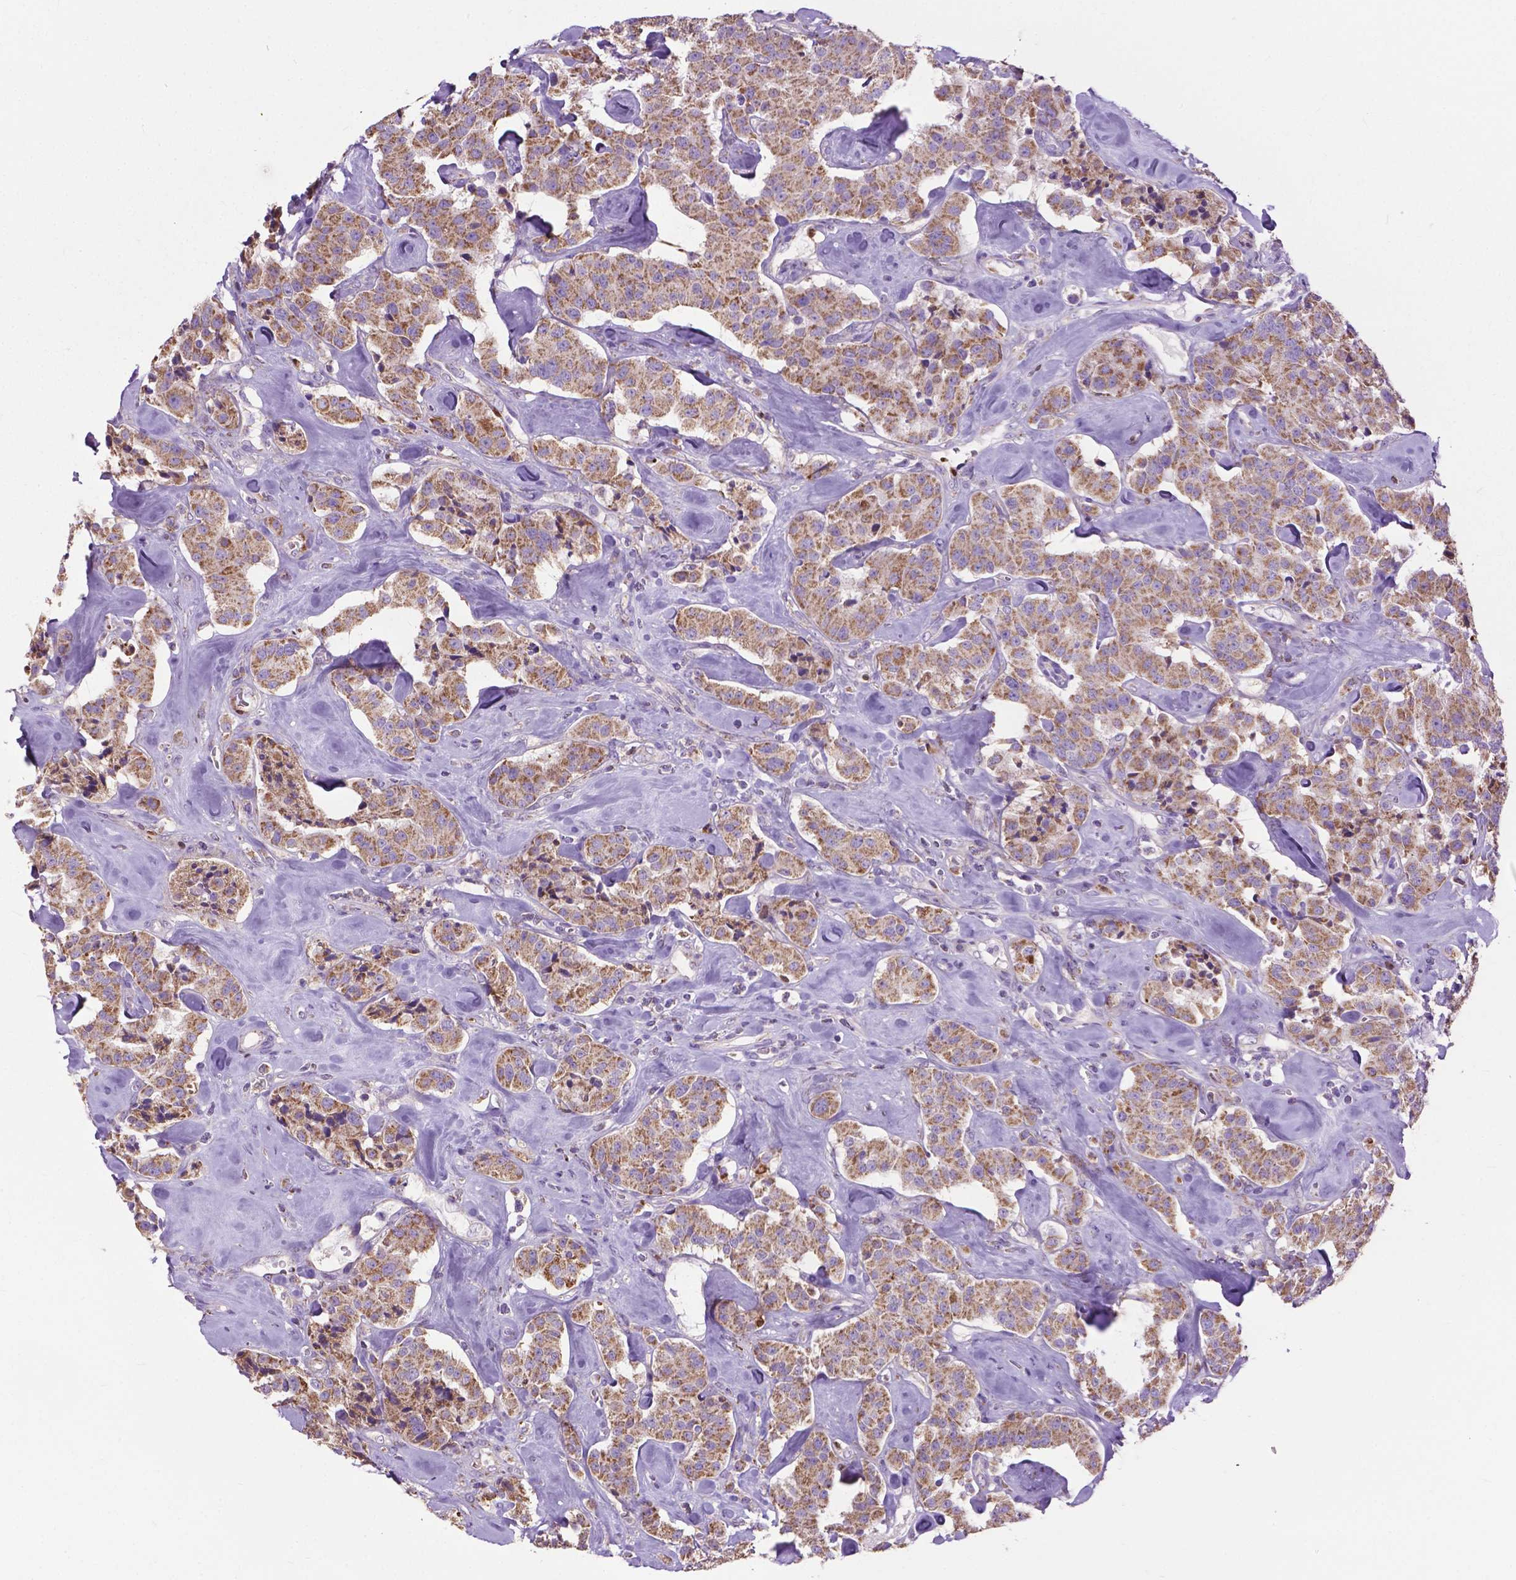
{"staining": {"intensity": "moderate", "quantity": ">75%", "location": "cytoplasmic/membranous"}, "tissue": "carcinoid", "cell_type": "Tumor cells", "image_type": "cancer", "snomed": [{"axis": "morphology", "description": "Carcinoid, malignant, NOS"}, {"axis": "topography", "description": "Pancreas"}], "caption": "Immunohistochemical staining of carcinoid reveals medium levels of moderate cytoplasmic/membranous protein expression in approximately >75% of tumor cells.", "gene": "VDAC1", "patient": {"sex": "male", "age": 41}}